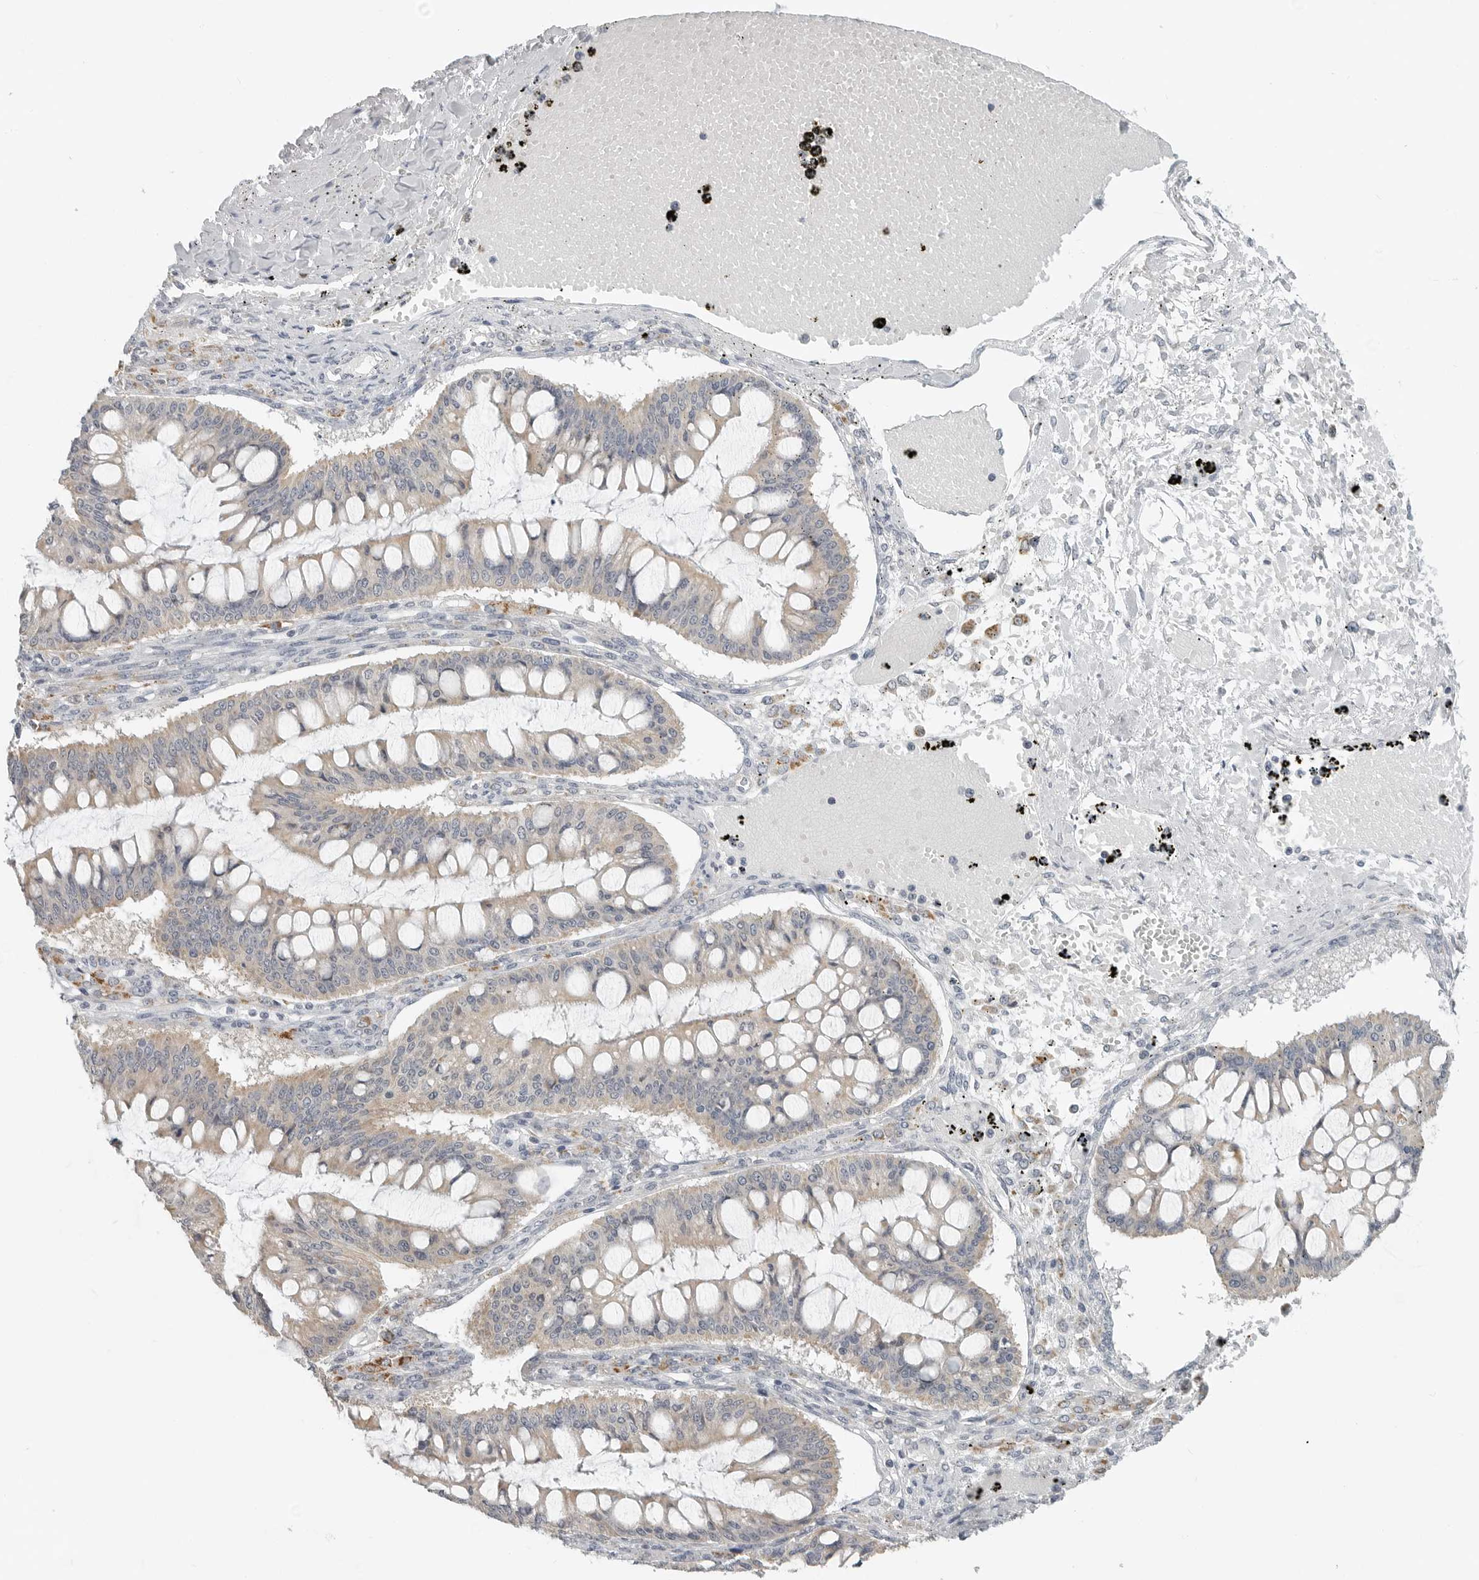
{"staining": {"intensity": "weak", "quantity": "25%-75%", "location": "cytoplasmic/membranous"}, "tissue": "ovarian cancer", "cell_type": "Tumor cells", "image_type": "cancer", "snomed": [{"axis": "morphology", "description": "Cystadenocarcinoma, mucinous, NOS"}, {"axis": "topography", "description": "Ovary"}], "caption": "The histopathology image demonstrates staining of ovarian mucinous cystadenocarcinoma, revealing weak cytoplasmic/membranous protein staining (brown color) within tumor cells.", "gene": "IL12RB2", "patient": {"sex": "female", "age": 73}}